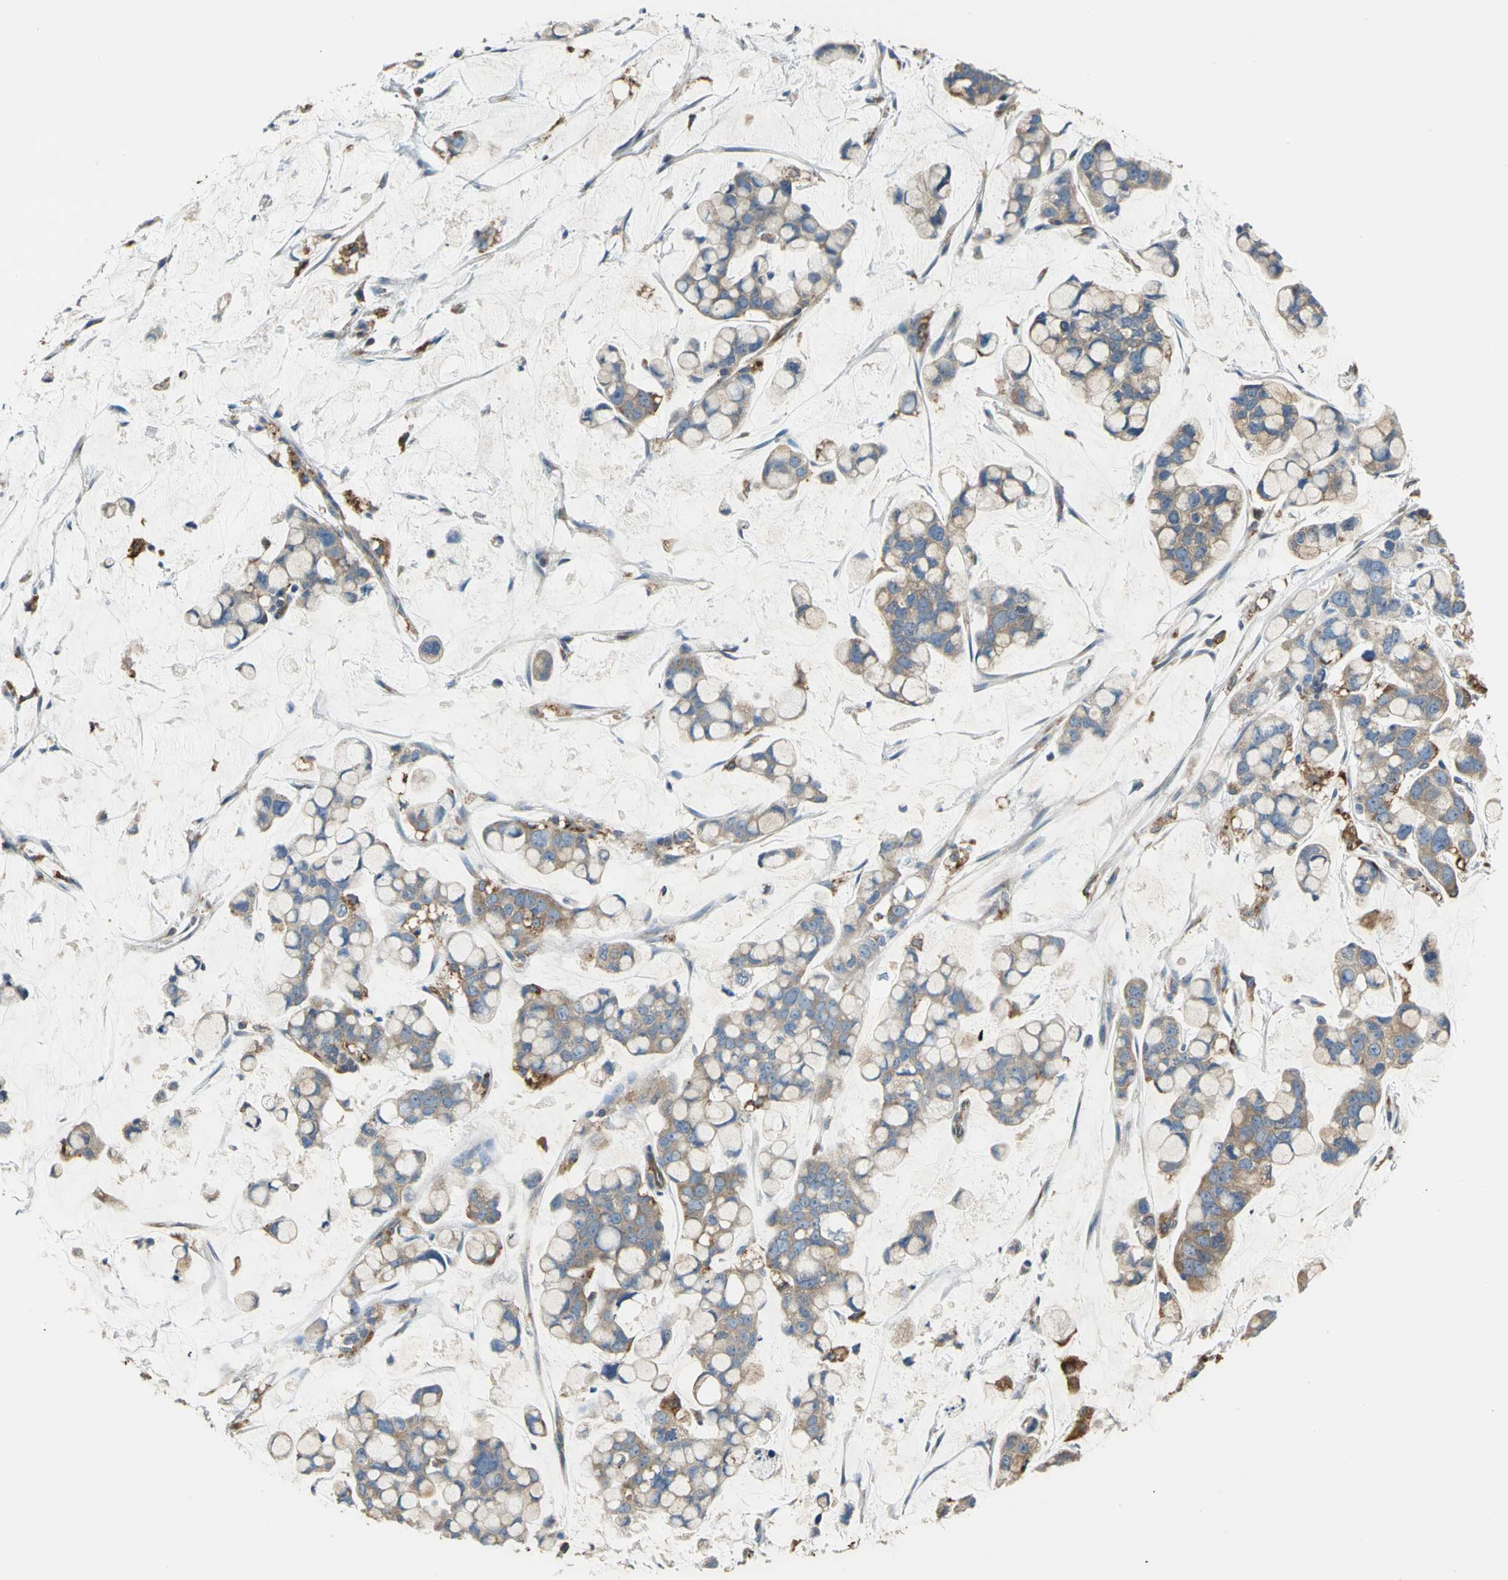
{"staining": {"intensity": "moderate", "quantity": ">75%", "location": "cytoplasmic/membranous"}, "tissue": "stomach cancer", "cell_type": "Tumor cells", "image_type": "cancer", "snomed": [{"axis": "morphology", "description": "Adenocarcinoma, NOS"}, {"axis": "topography", "description": "Stomach, lower"}], "caption": "This histopathology image shows IHC staining of stomach adenocarcinoma, with medium moderate cytoplasmic/membranous staining in about >75% of tumor cells.", "gene": "DIAPH2", "patient": {"sex": "male", "age": 84}}